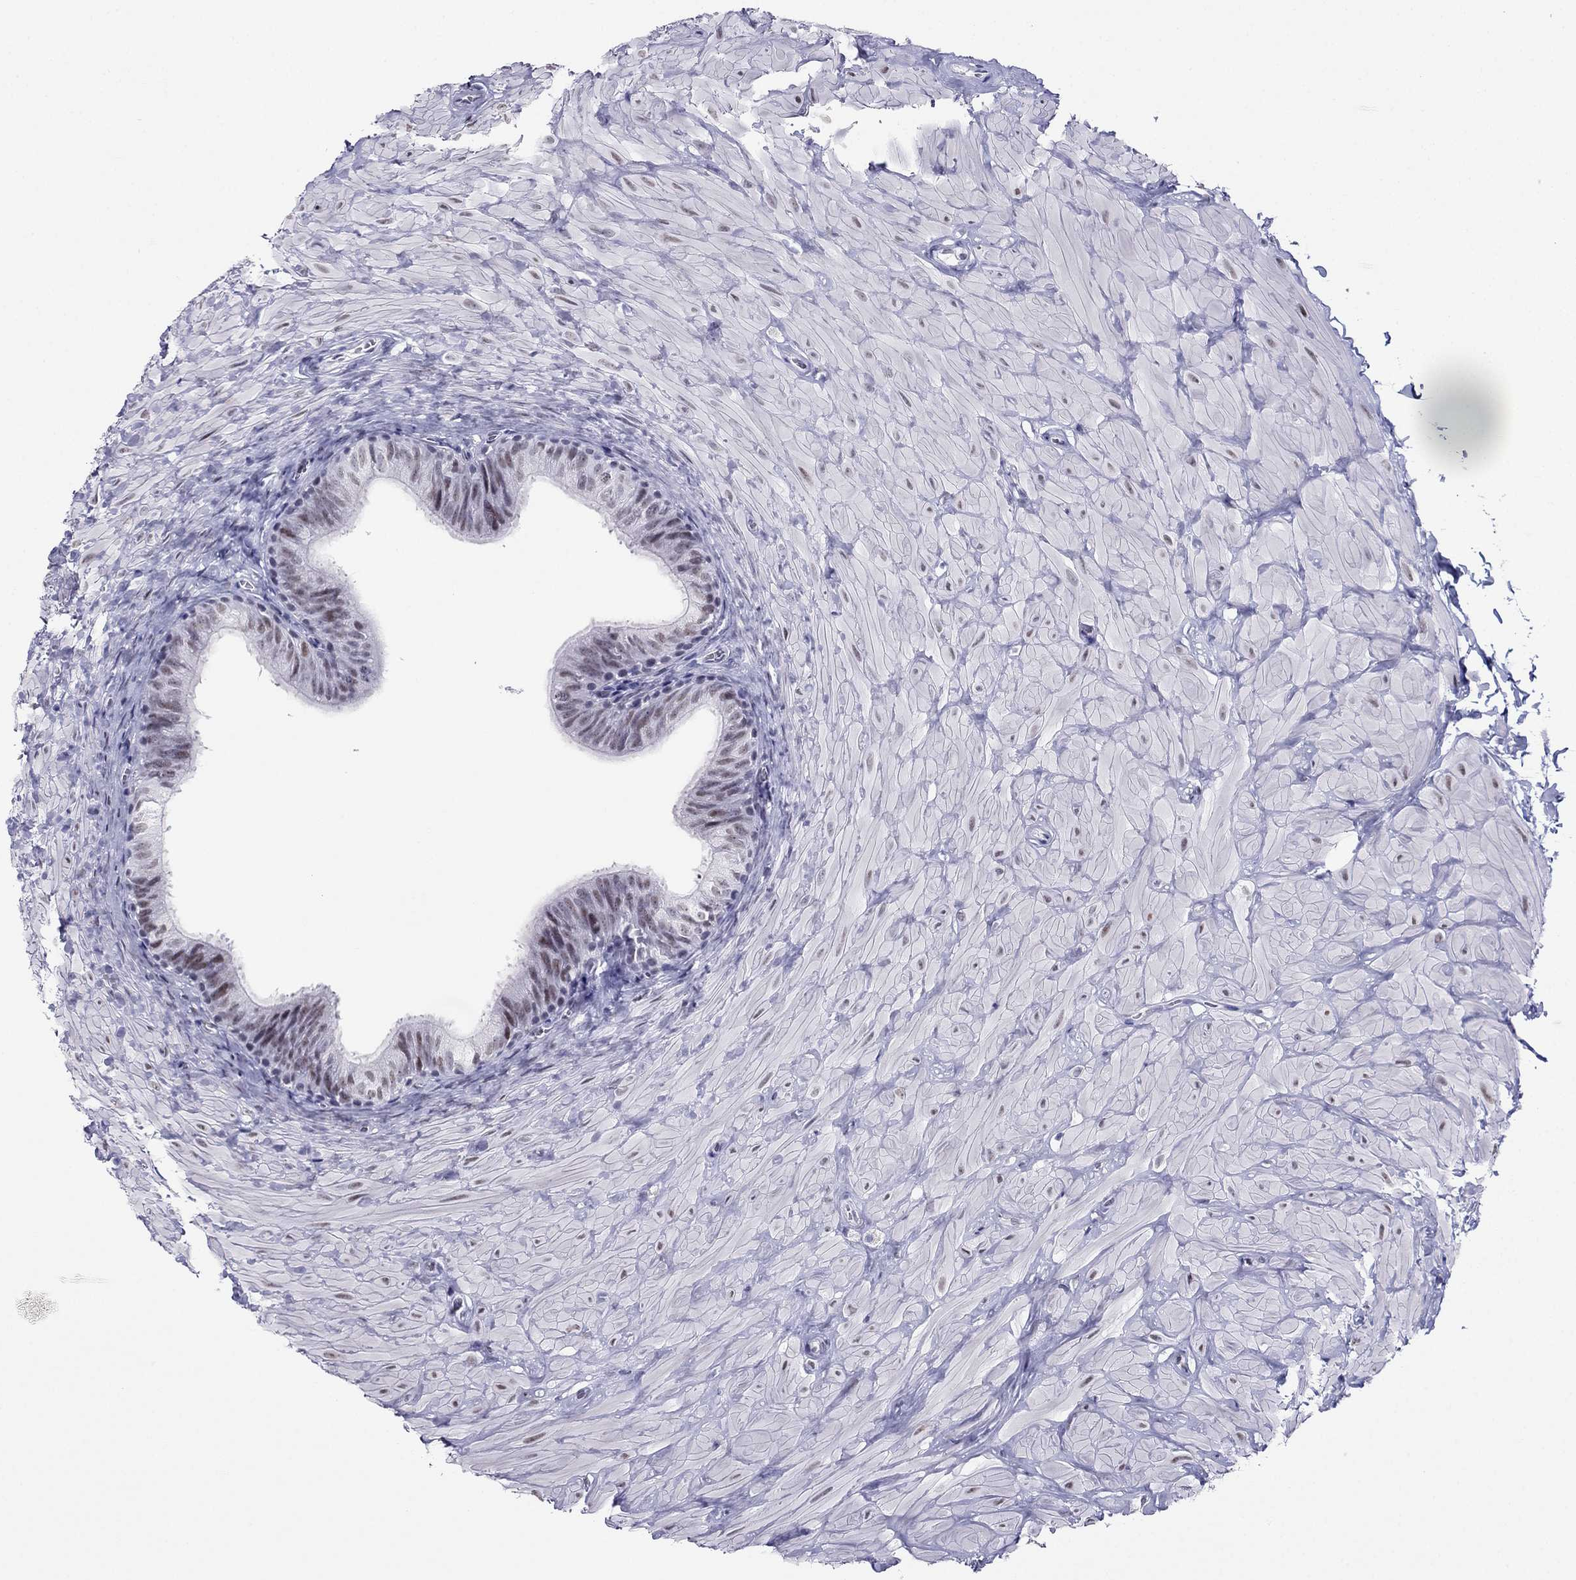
{"staining": {"intensity": "moderate", "quantity": "<25%", "location": "nuclear"}, "tissue": "epididymis", "cell_type": "Glandular cells", "image_type": "normal", "snomed": [{"axis": "morphology", "description": "Normal tissue, NOS"}, {"axis": "topography", "description": "Epididymis"}, {"axis": "topography", "description": "Vas deferens"}], "caption": "Epididymis stained with IHC demonstrates moderate nuclear expression in about <25% of glandular cells.", "gene": "PPM1G", "patient": {"sex": "male", "age": 23}}